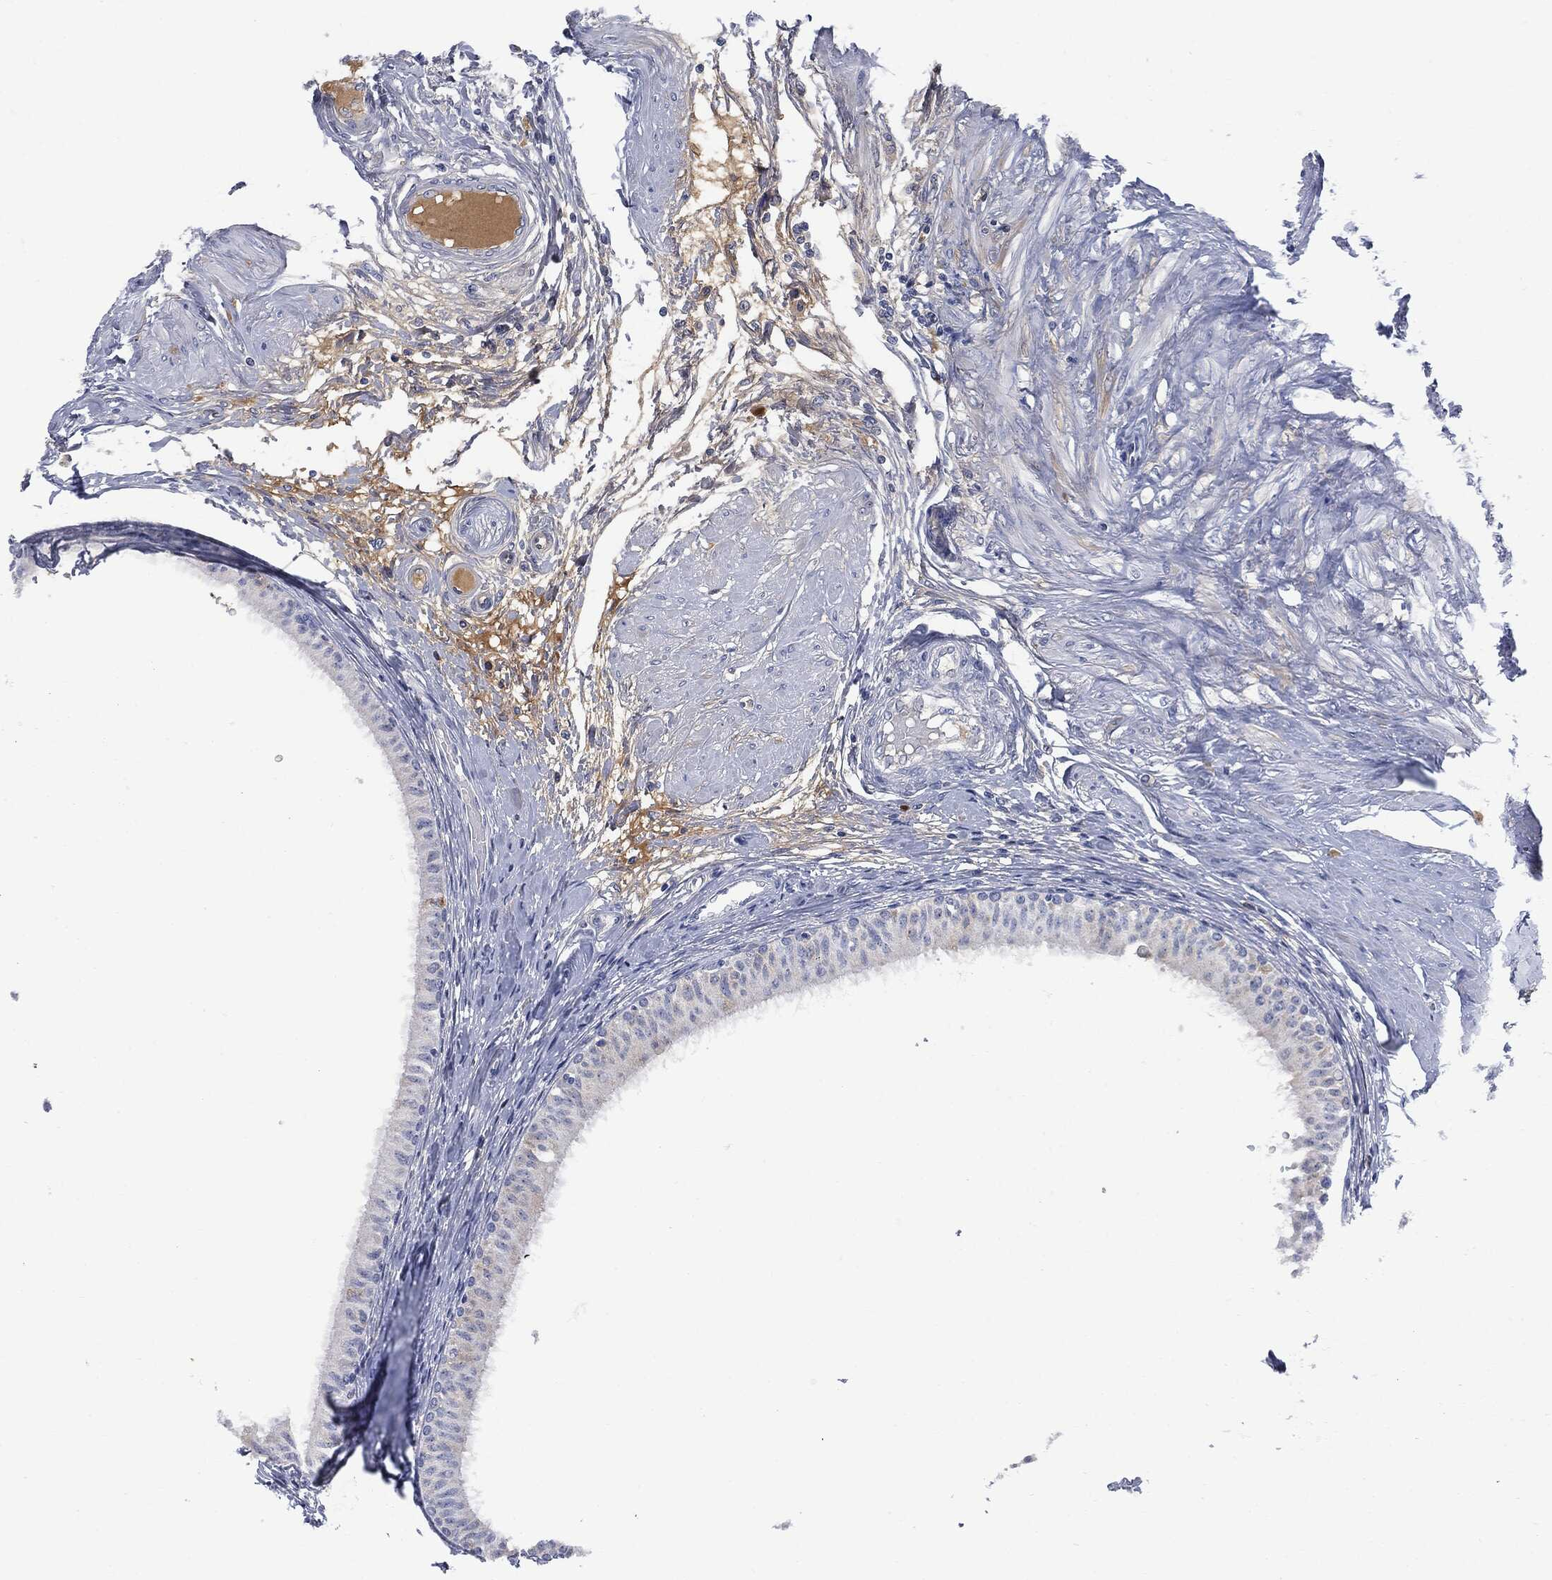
{"staining": {"intensity": "negative", "quantity": "none", "location": "none"}, "tissue": "epididymis", "cell_type": "Glandular cells", "image_type": "normal", "snomed": [{"axis": "morphology", "description": "Normal tissue, NOS"}, {"axis": "morphology", "description": "Seminoma, NOS"}, {"axis": "topography", "description": "Testis"}, {"axis": "topography", "description": "Epididymis"}], "caption": "A histopathology image of epididymis stained for a protein demonstrates no brown staining in glandular cells.", "gene": "BTK", "patient": {"sex": "male", "age": 61}}